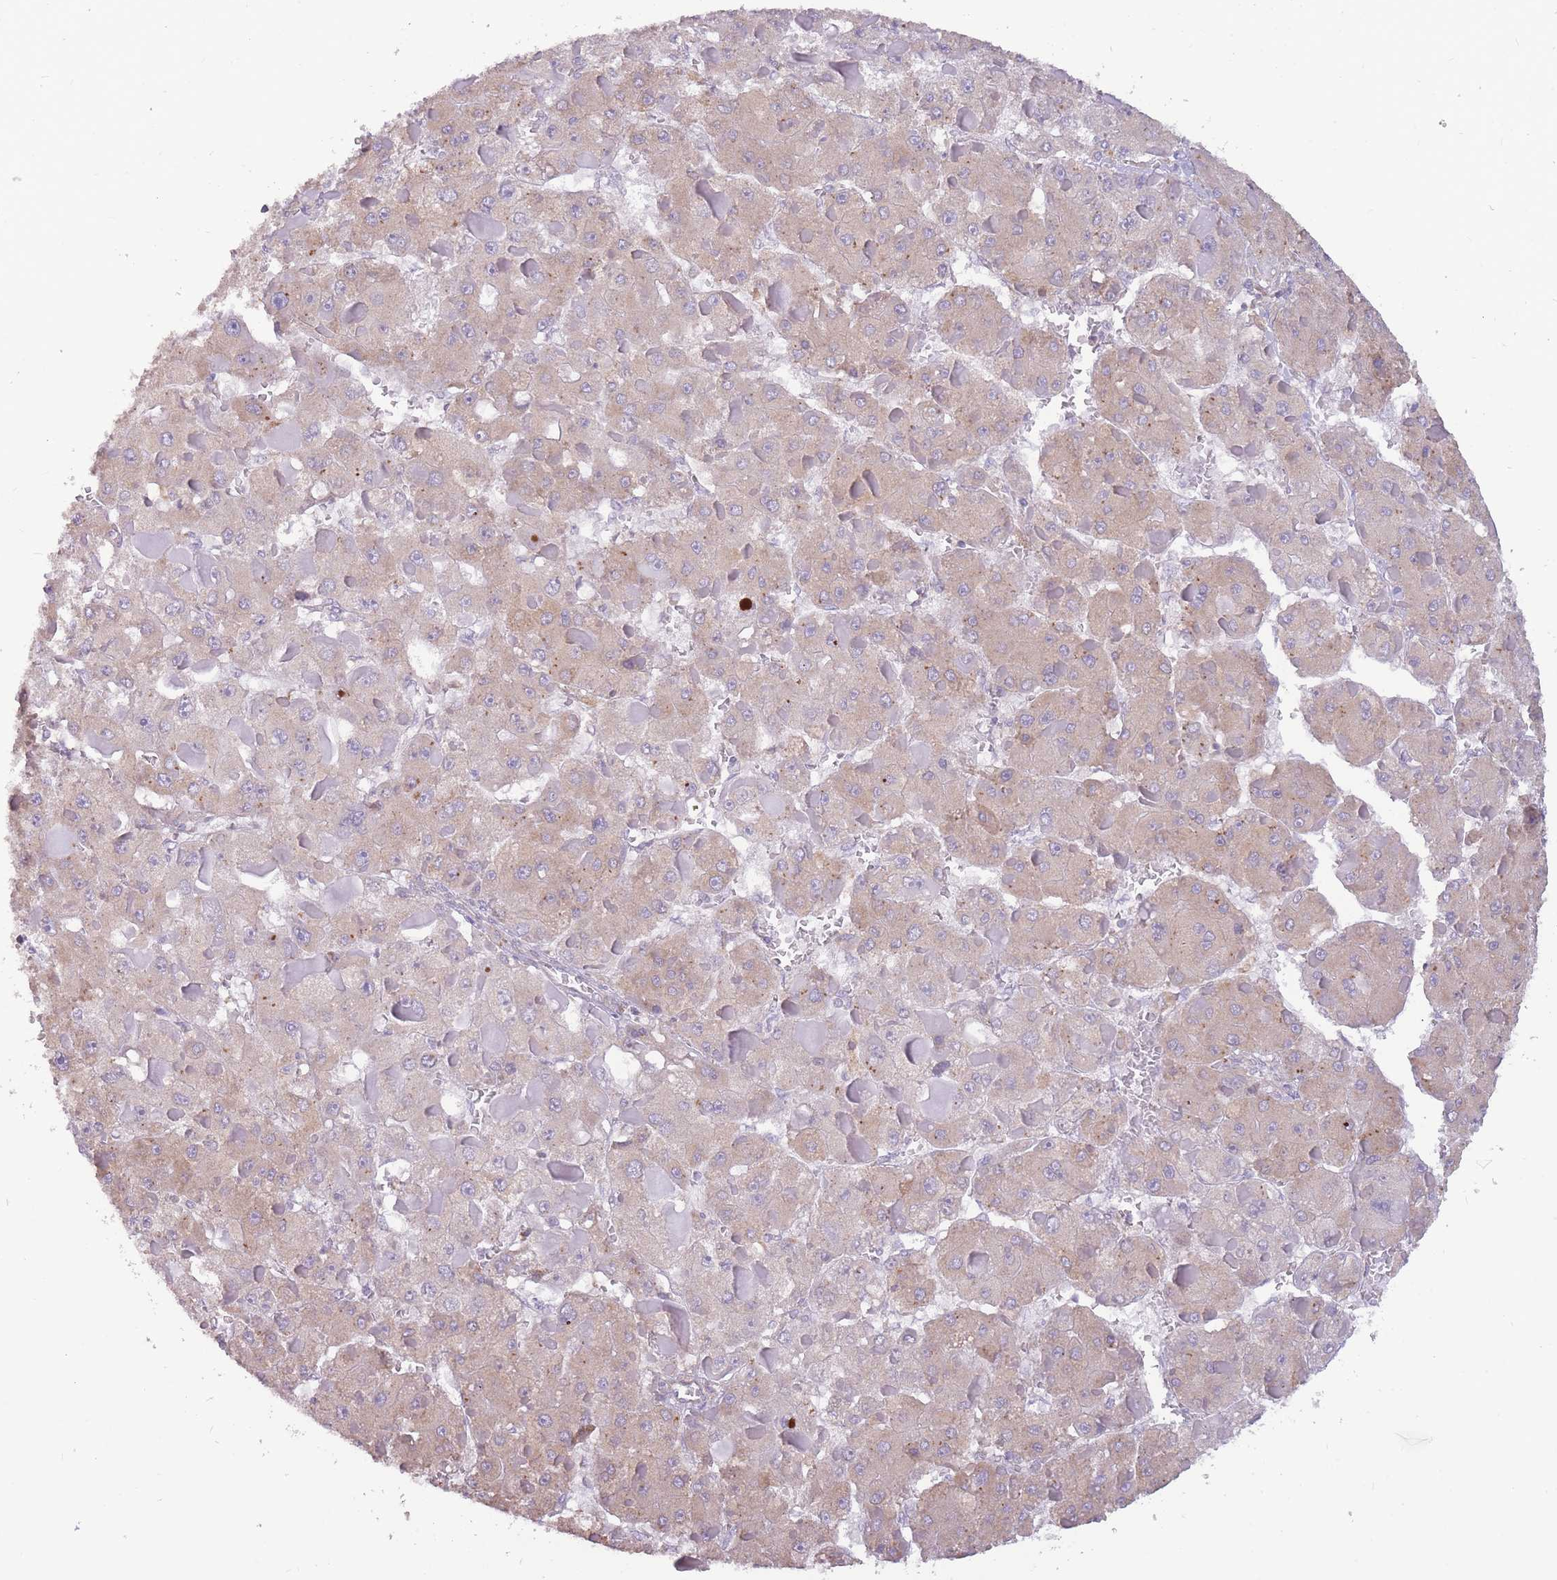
{"staining": {"intensity": "weak", "quantity": "25%-75%", "location": "cytoplasmic/membranous"}, "tissue": "liver cancer", "cell_type": "Tumor cells", "image_type": "cancer", "snomed": [{"axis": "morphology", "description": "Carcinoma, Hepatocellular, NOS"}, {"axis": "topography", "description": "Liver"}], "caption": "Immunohistochemistry (IHC) of human liver hepatocellular carcinoma shows low levels of weak cytoplasmic/membranous staining in approximately 25%-75% of tumor cells. (Brightfield microscopy of DAB IHC at high magnification).", "gene": "TRAPPC5", "patient": {"sex": "female", "age": 73}}